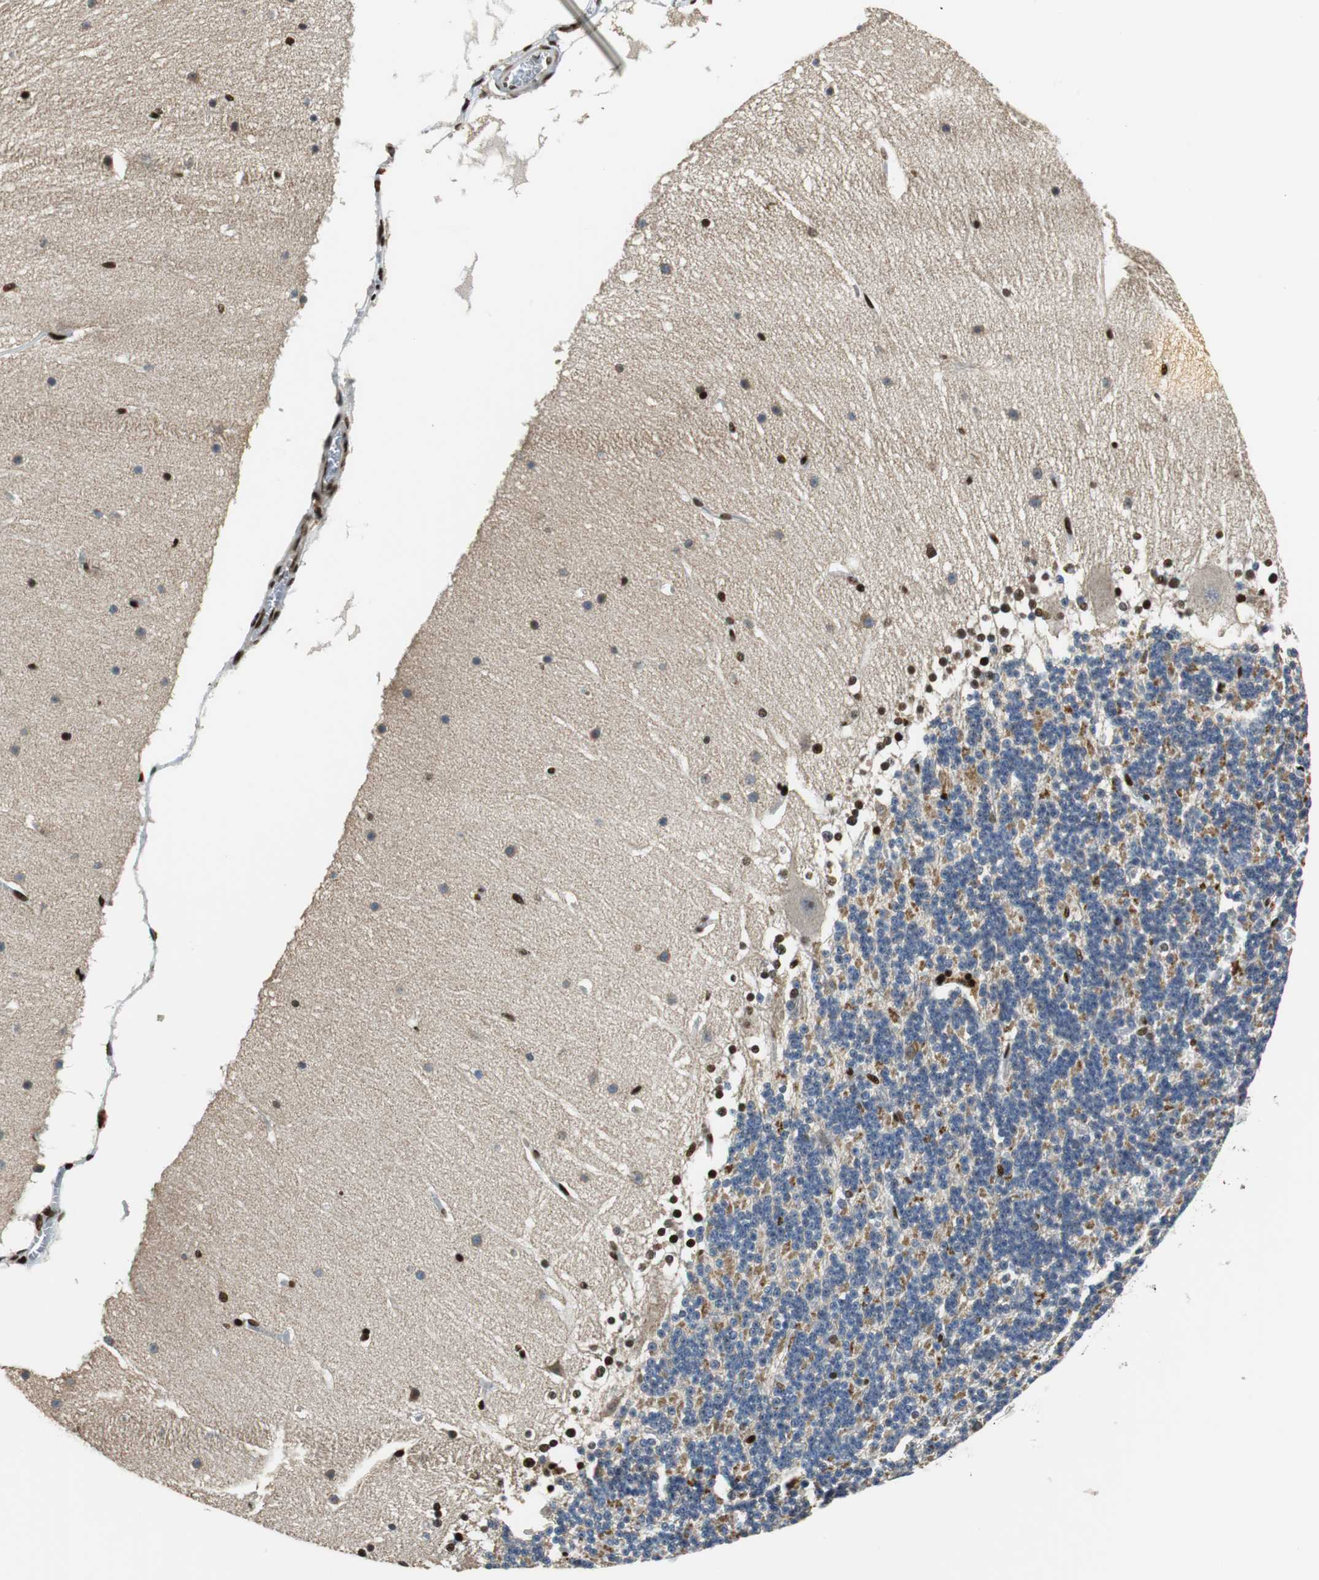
{"staining": {"intensity": "strong", "quantity": "<25%", "location": "nuclear"}, "tissue": "cerebellum", "cell_type": "Cells in granular layer", "image_type": "normal", "snomed": [{"axis": "morphology", "description": "Normal tissue, NOS"}, {"axis": "topography", "description": "Cerebellum"}], "caption": "Immunohistochemistry (IHC) of normal human cerebellum displays medium levels of strong nuclear staining in approximately <25% of cells in granular layer.", "gene": "HDAC1", "patient": {"sex": "female", "age": 19}}